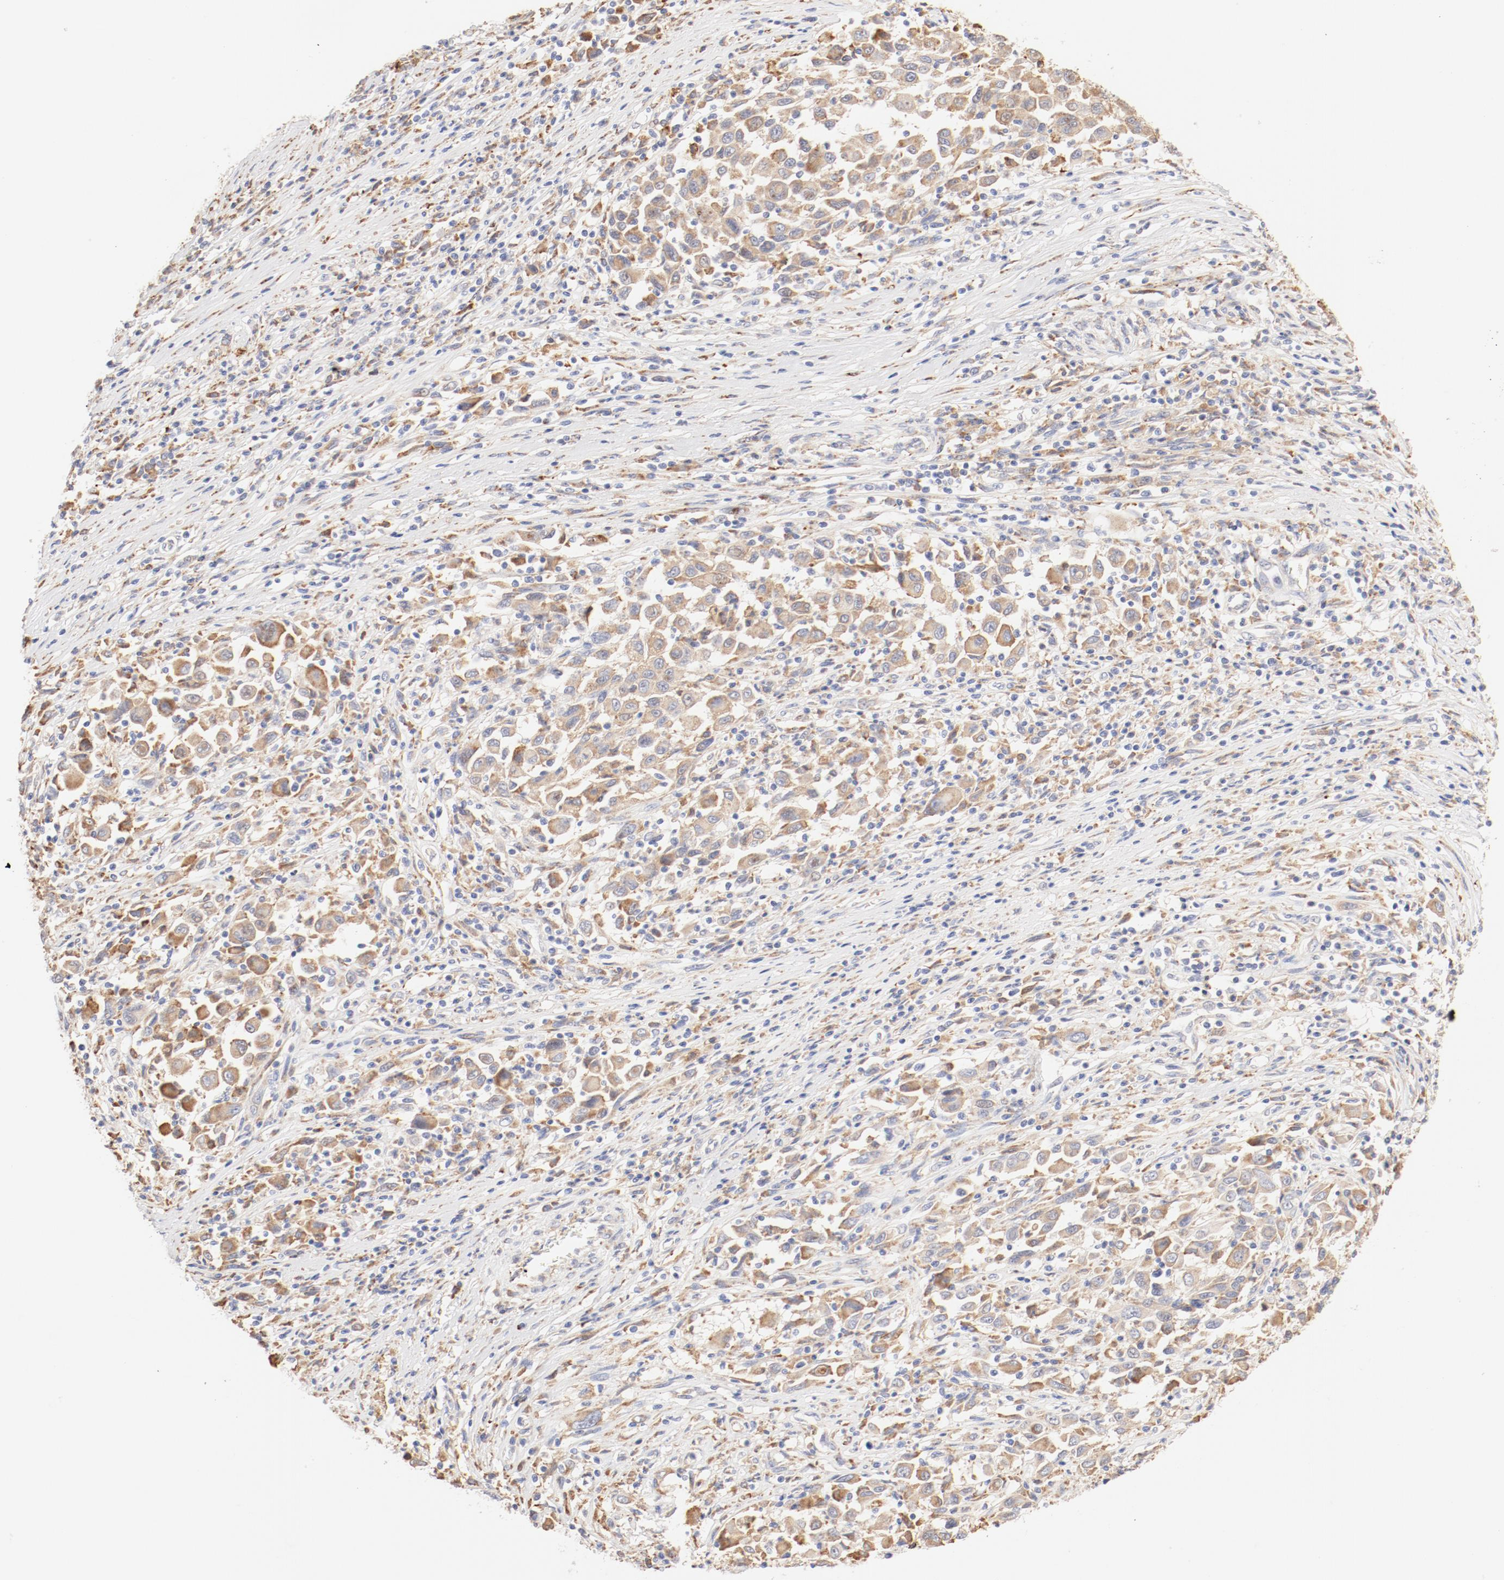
{"staining": {"intensity": "moderate", "quantity": "25%-75%", "location": "cytoplasmic/membranous"}, "tissue": "melanoma", "cell_type": "Tumor cells", "image_type": "cancer", "snomed": [{"axis": "morphology", "description": "Malignant melanoma, Metastatic site"}, {"axis": "topography", "description": "Lymph node"}], "caption": "The histopathology image shows staining of melanoma, revealing moderate cytoplasmic/membranous protein staining (brown color) within tumor cells.", "gene": "CTSH", "patient": {"sex": "male", "age": 61}}